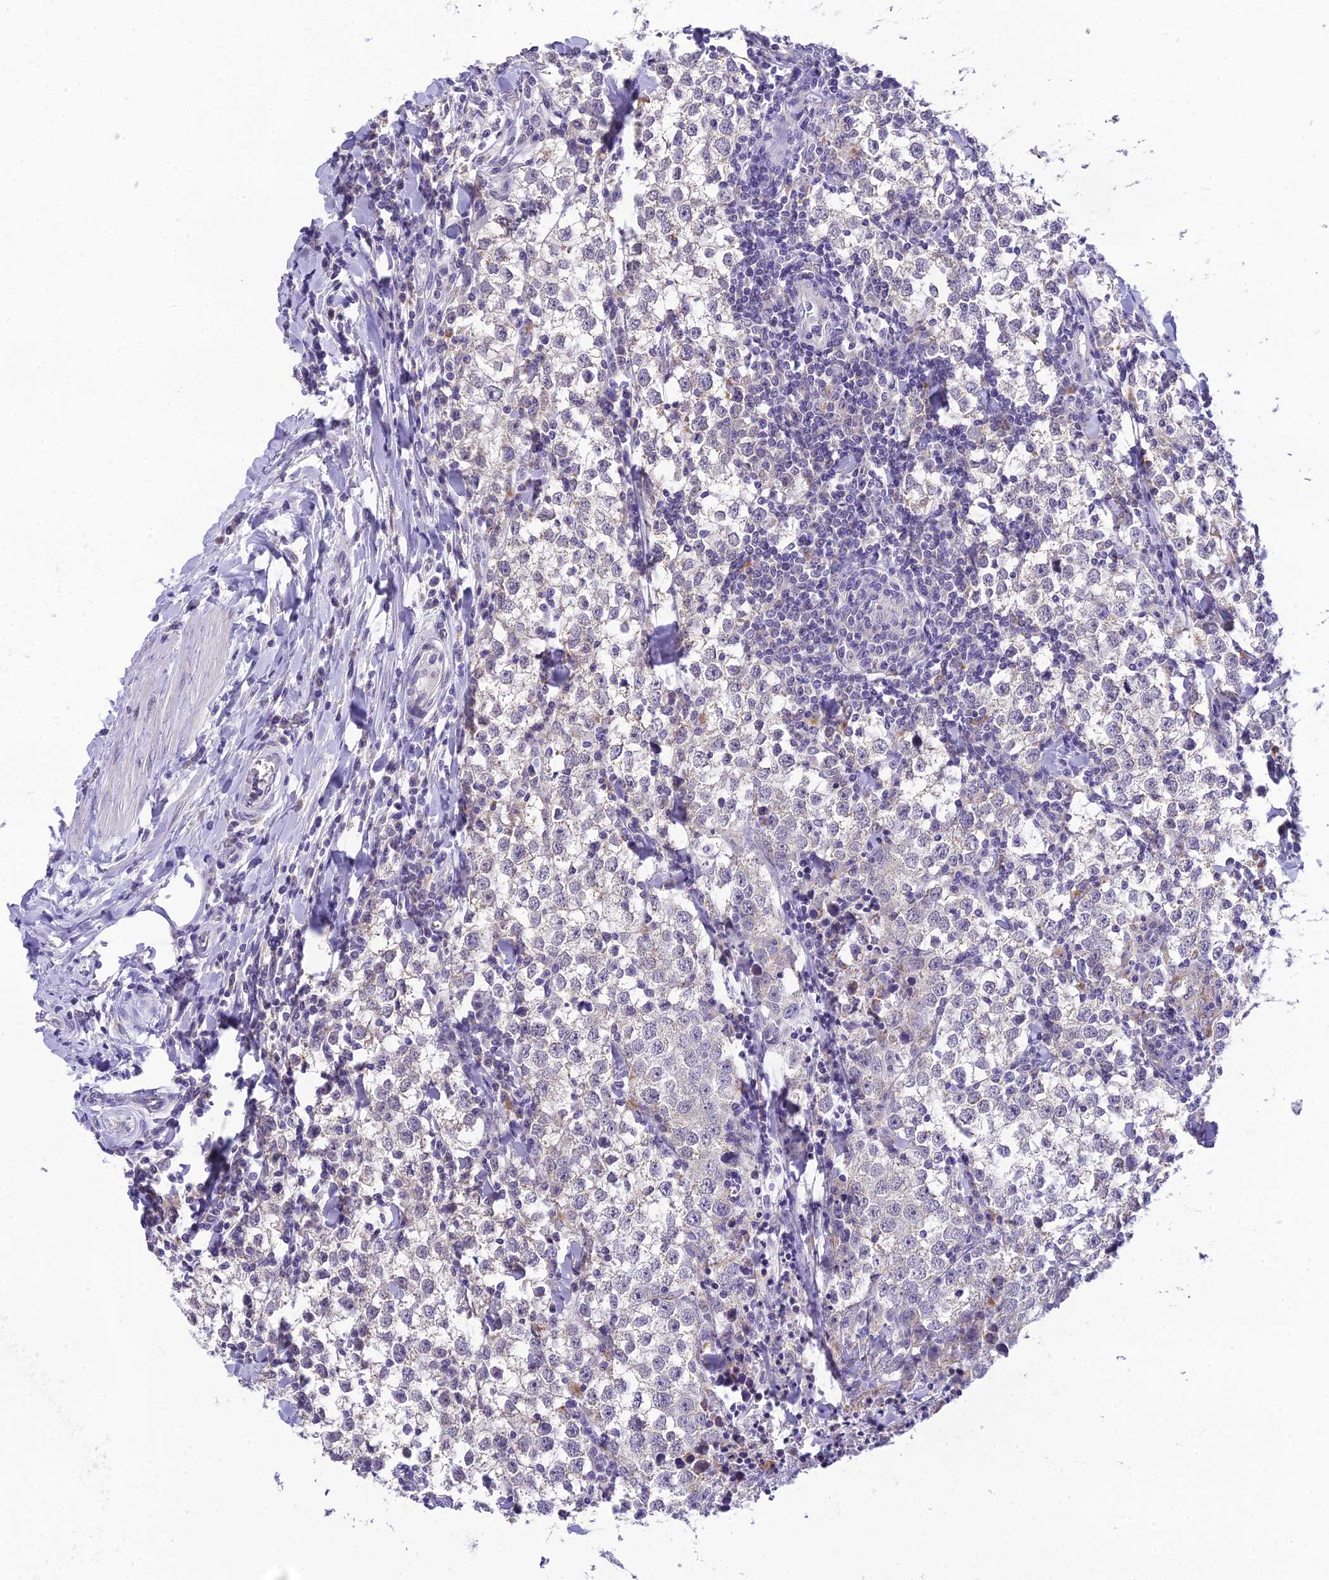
{"staining": {"intensity": "negative", "quantity": "none", "location": "none"}, "tissue": "testis cancer", "cell_type": "Tumor cells", "image_type": "cancer", "snomed": [{"axis": "morphology", "description": "Seminoma, NOS"}, {"axis": "morphology", "description": "Carcinoma, Embryonal, NOS"}, {"axis": "topography", "description": "Testis"}], "caption": "The micrograph demonstrates no staining of tumor cells in testis cancer. (Brightfield microscopy of DAB (3,3'-diaminobenzidine) IHC at high magnification).", "gene": "MIIP", "patient": {"sex": "male", "age": 36}}